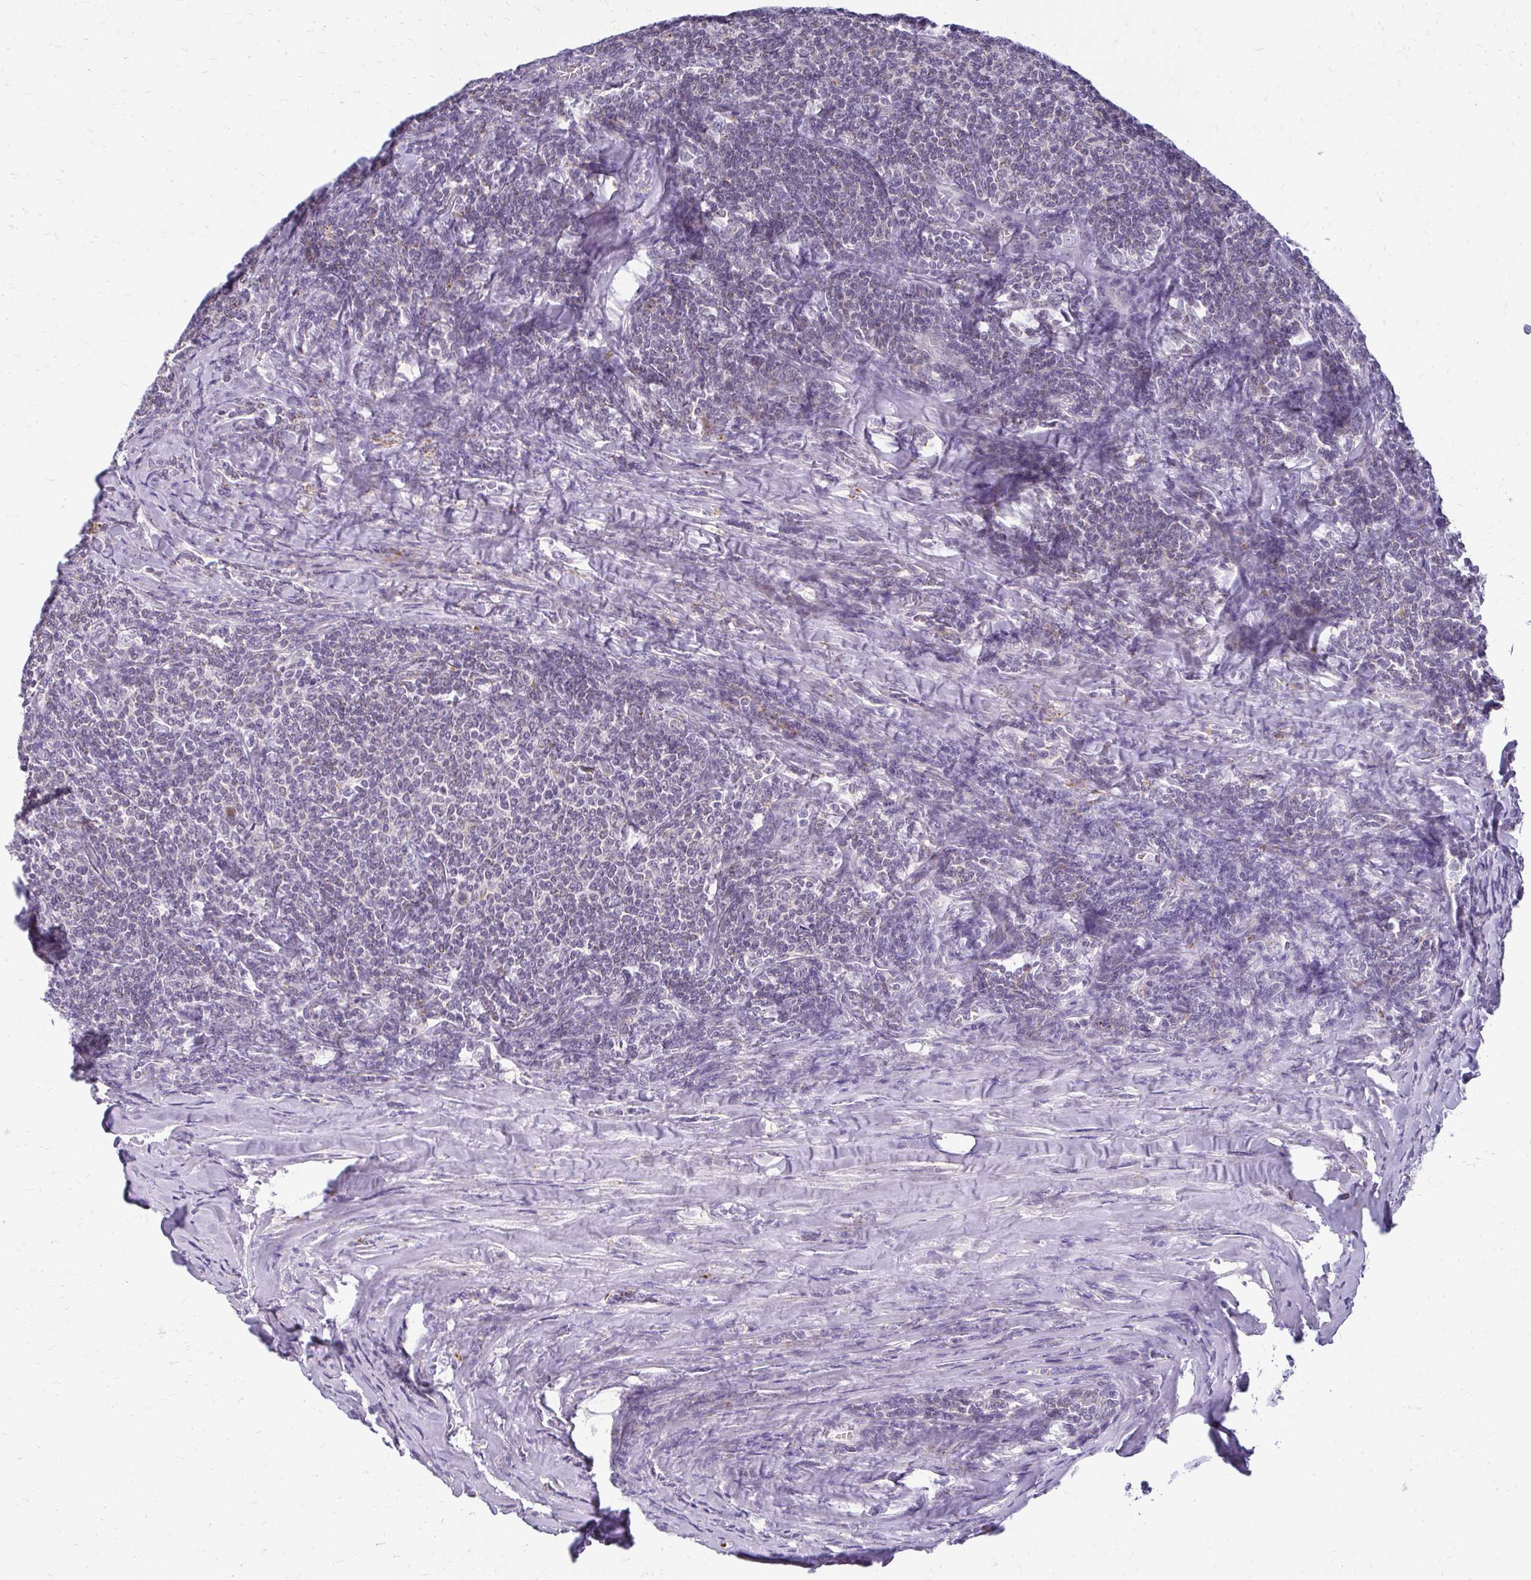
{"staining": {"intensity": "negative", "quantity": "none", "location": "none"}, "tissue": "lymphoma", "cell_type": "Tumor cells", "image_type": "cancer", "snomed": [{"axis": "morphology", "description": "Malignant lymphoma, non-Hodgkin's type, Low grade"}, {"axis": "topography", "description": "Lymph node"}], "caption": "Image shows no significant protein positivity in tumor cells of lymphoma.", "gene": "TEX33", "patient": {"sex": "male", "age": 52}}